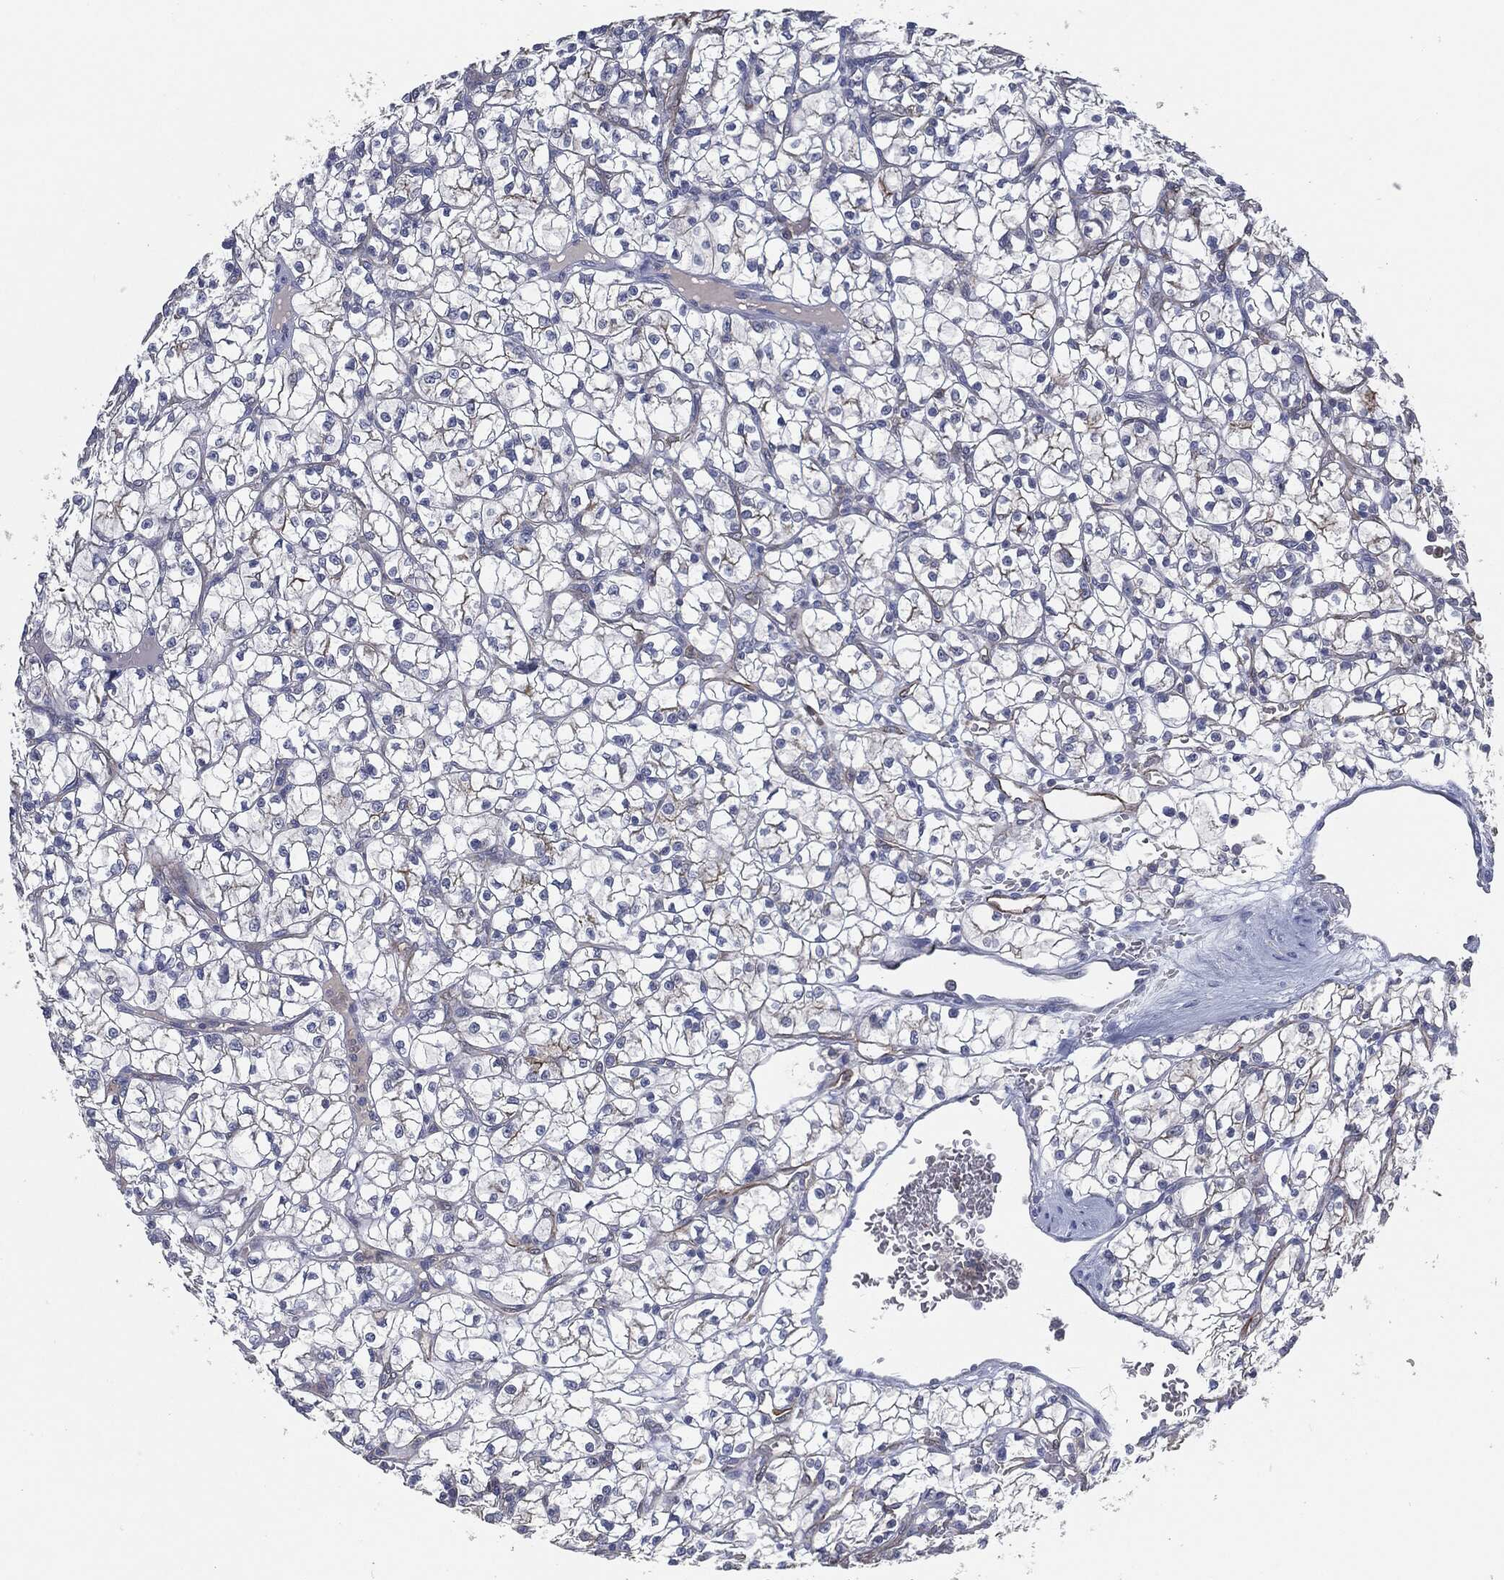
{"staining": {"intensity": "negative", "quantity": "none", "location": "none"}, "tissue": "renal cancer", "cell_type": "Tumor cells", "image_type": "cancer", "snomed": [{"axis": "morphology", "description": "Adenocarcinoma, NOS"}, {"axis": "topography", "description": "Kidney"}], "caption": "This image is of adenocarcinoma (renal) stained with IHC to label a protein in brown with the nuclei are counter-stained blue. There is no positivity in tumor cells. (DAB IHC with hematoxylin counter stain).", "gene": "SVIL", "patient": {"sex": "female", "age": 64}}